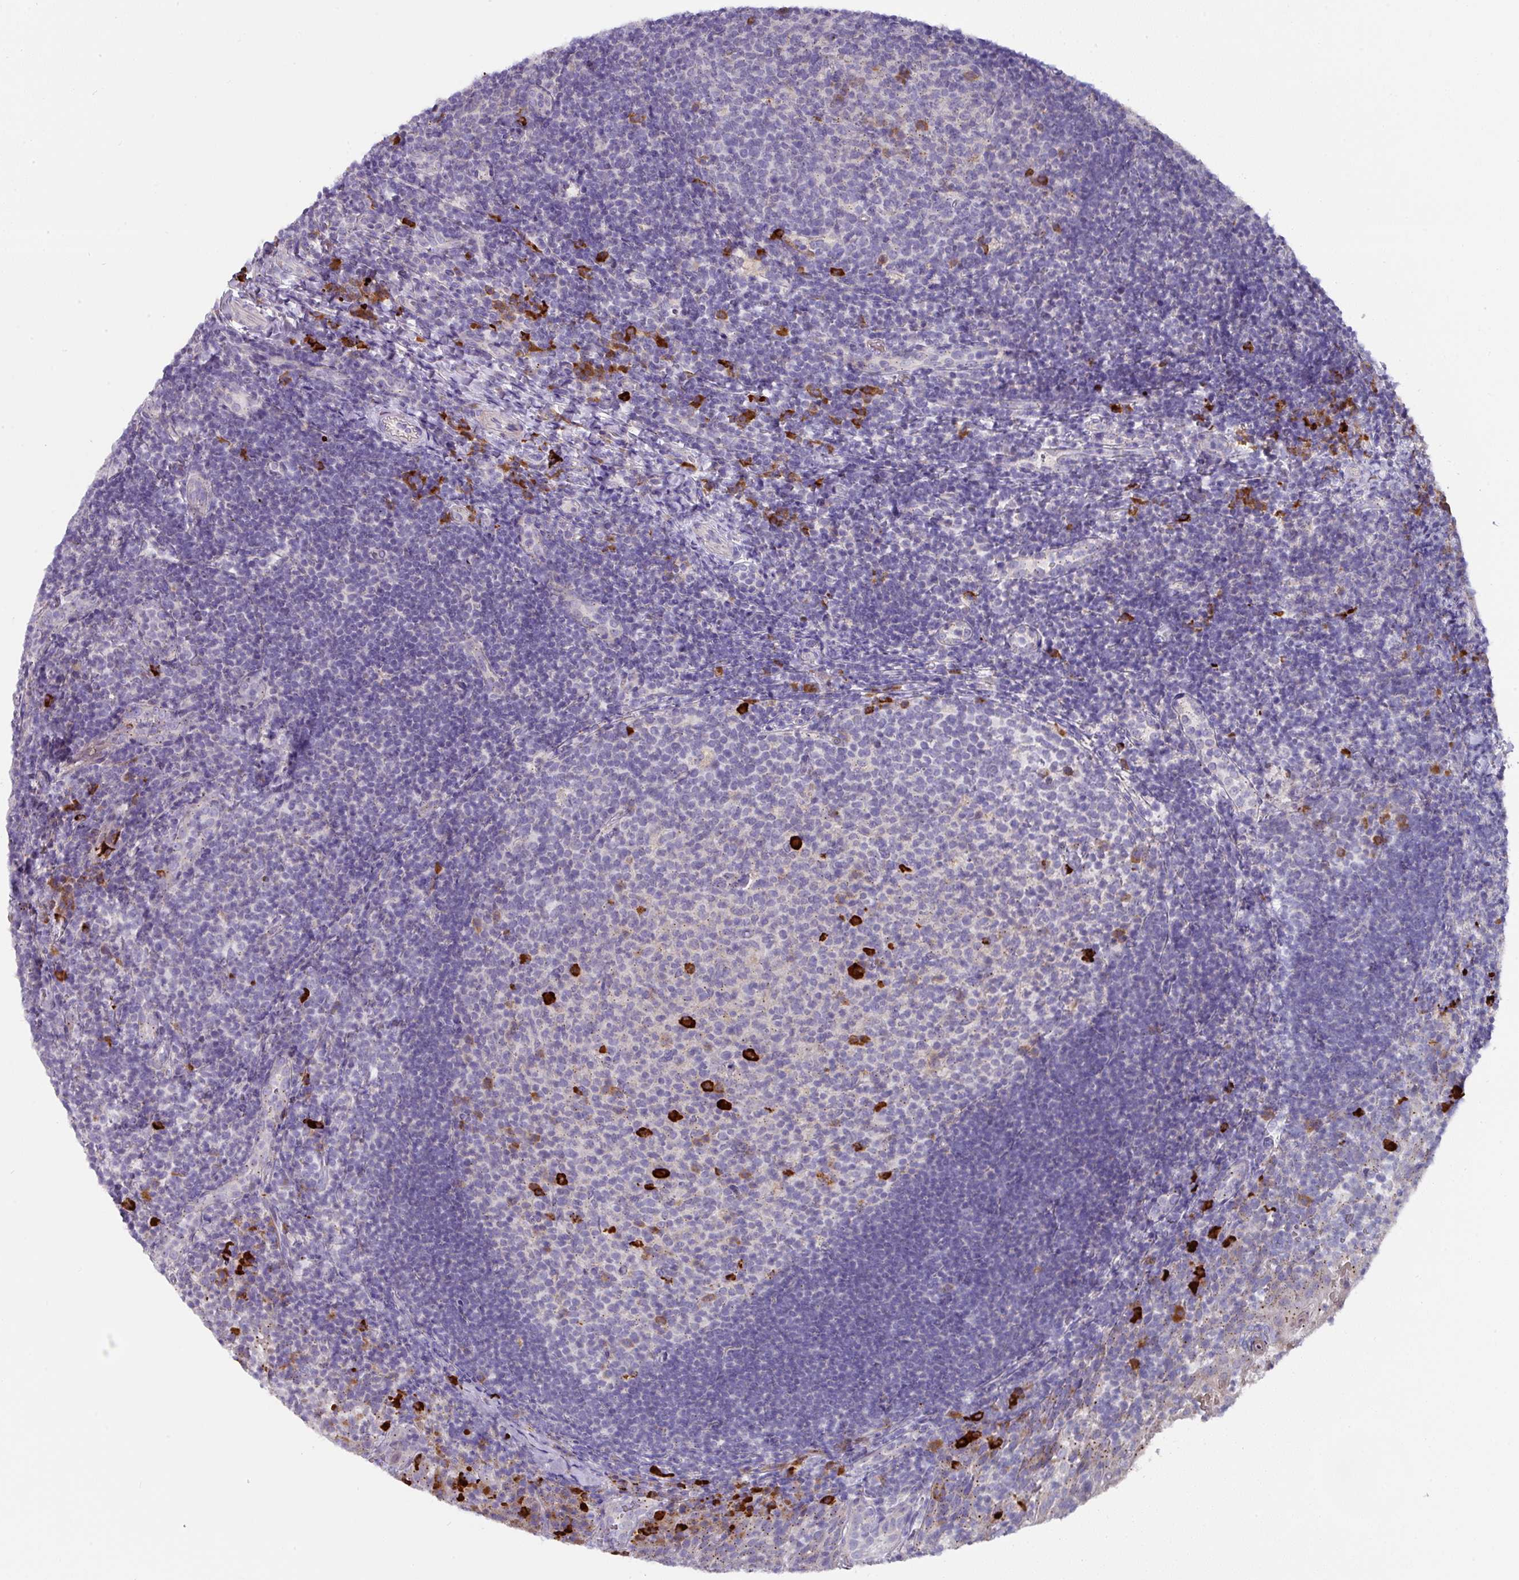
{"staining": {"intensity": "strong", "quantity": "<25%", "location": "cytoplasmic/membranous"}, "tissue": "tonsil", "cell_type": "Germinal center cells", "image_type": "normal", "snomed": [{"axis": "morphology", "description": "Normal tissue, NOS"}, {"axis": "topography", "description": "Tonsil"}], "caption": "Immunohistochemistry (DAB) staining of benign human tonsil exhibits strong cytoplasmic/membranous protein positivity in about <25% of germinal center cells.", "gene": "IL4R", "patient": {"sex": "female", "age": 10}}